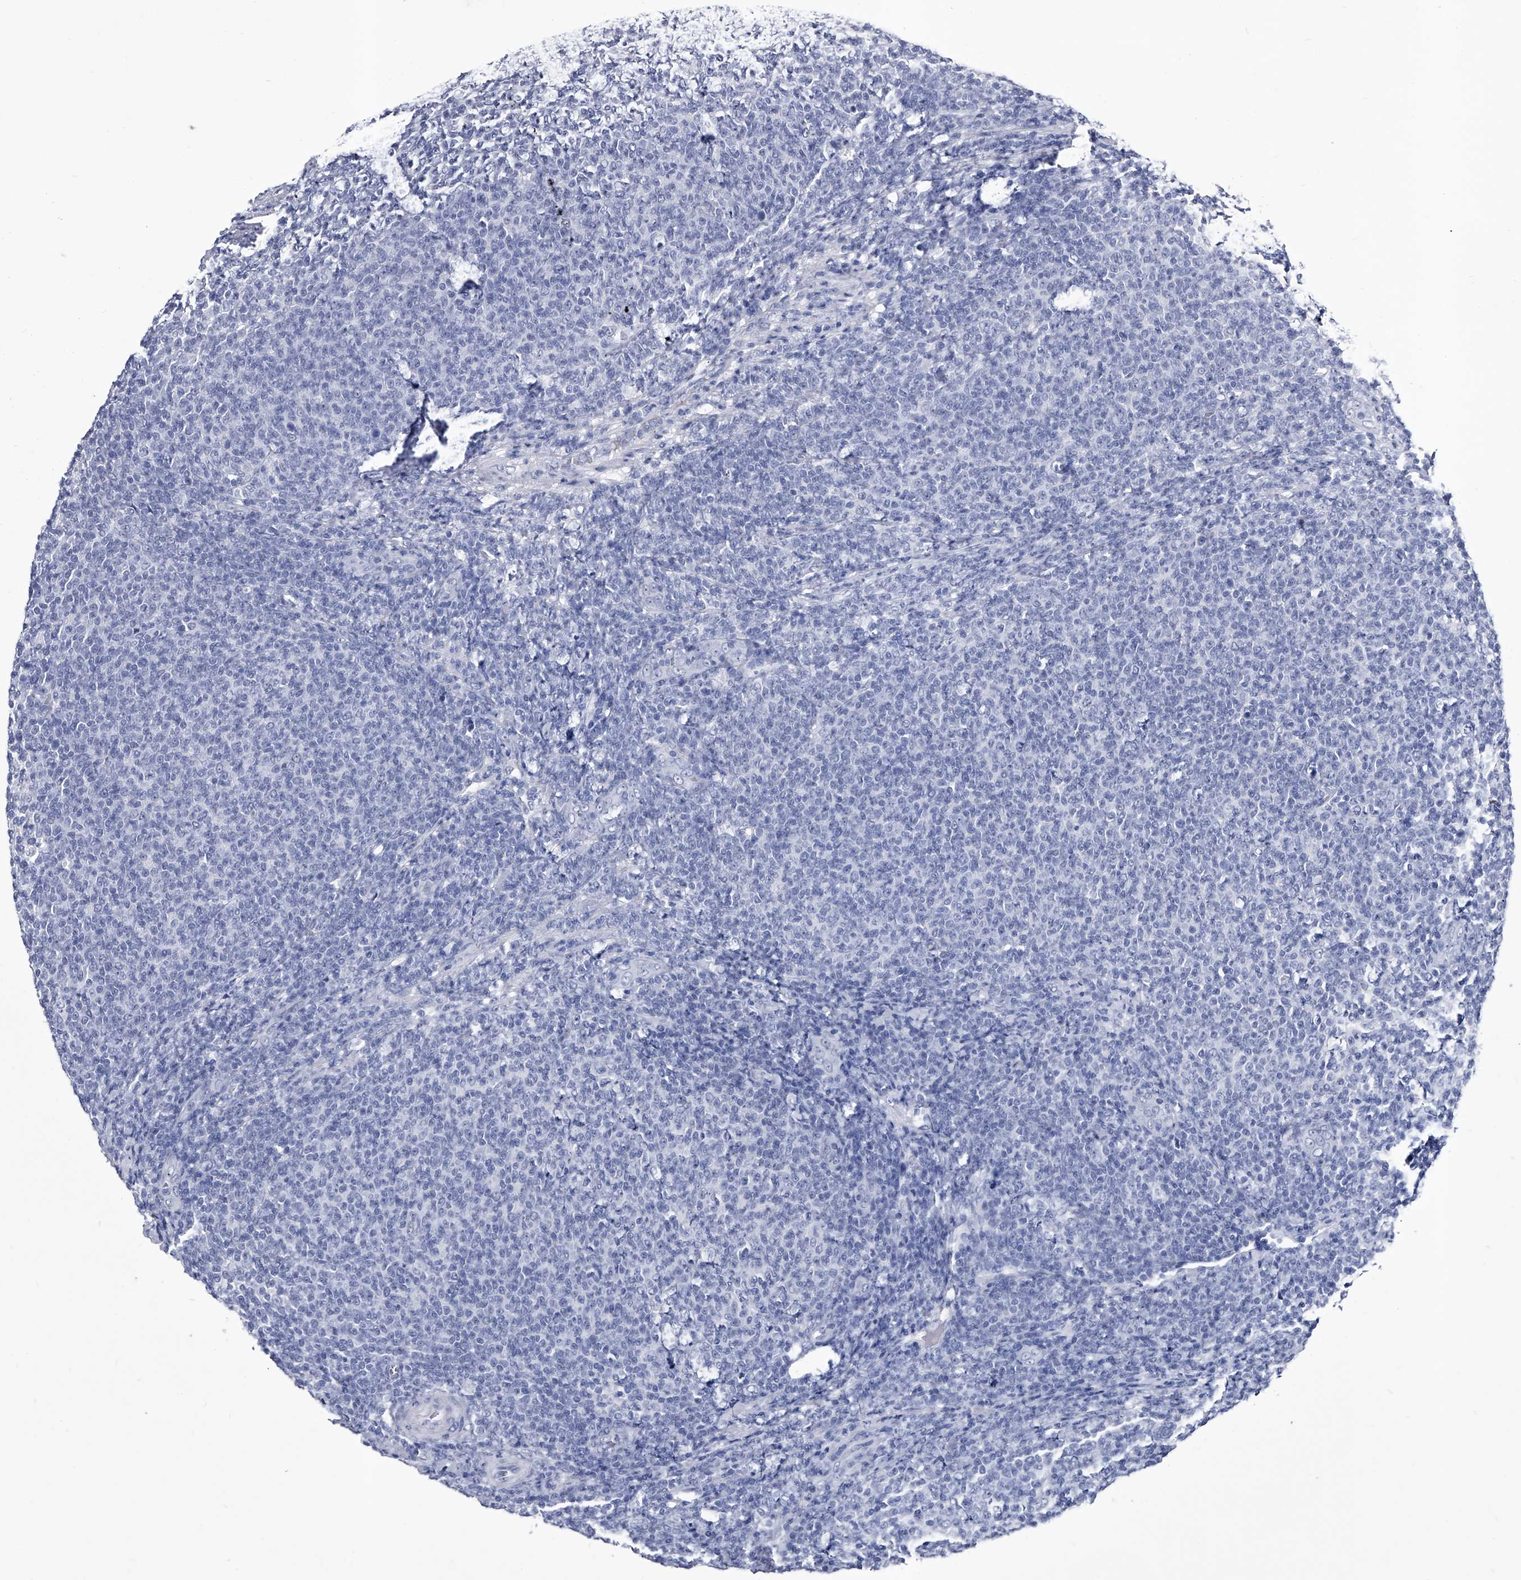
{"staining": {"intensity": "negative", "quantity": "none", "location": "none"}, "tissue": "lymphoma", "cell_type": "Tumor cells", "image_type": "cancer", "snomed": [{"axis": "morphology", "description": "Malignant lymphoma, non-Hodgkin's type, Low grade"}, {"axis": "topography", "description": "Lymph node"}], "caption": "A photomicrograph of human lymphoma is negative for staining in tumor cells. (DAB immunohistochemistry (IHC) with hematoxylin counter stain).", "gene": "CRISP2", "patient": {"sex": "male", "age": 66}}